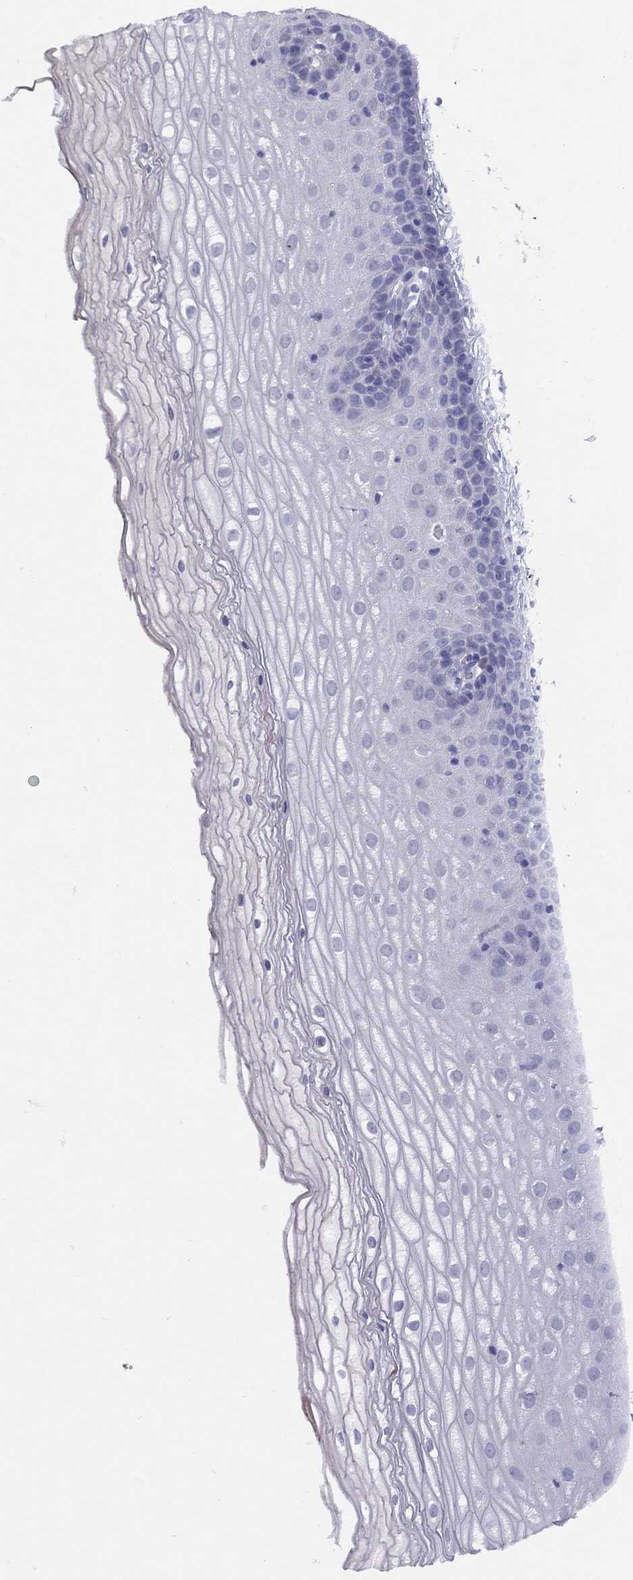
{"staining": {"intensity": "negative", "quantity": "none", "location": "none"}, "tissue": "cervix", "cell_type": "Squamous epithelial cells", "image_type": "normal", "snomed": [{"axis": "morphology", "description": "Normal tissue, NOS"}, {"axis": "topography", "description": "Cervix"}], "caption": "An image of cervix stained for a protein demonstrates no brown staining in squamous epithelial cells.", "gene": "GRIA2", "patient": {"sex": "female", "age": 37}}